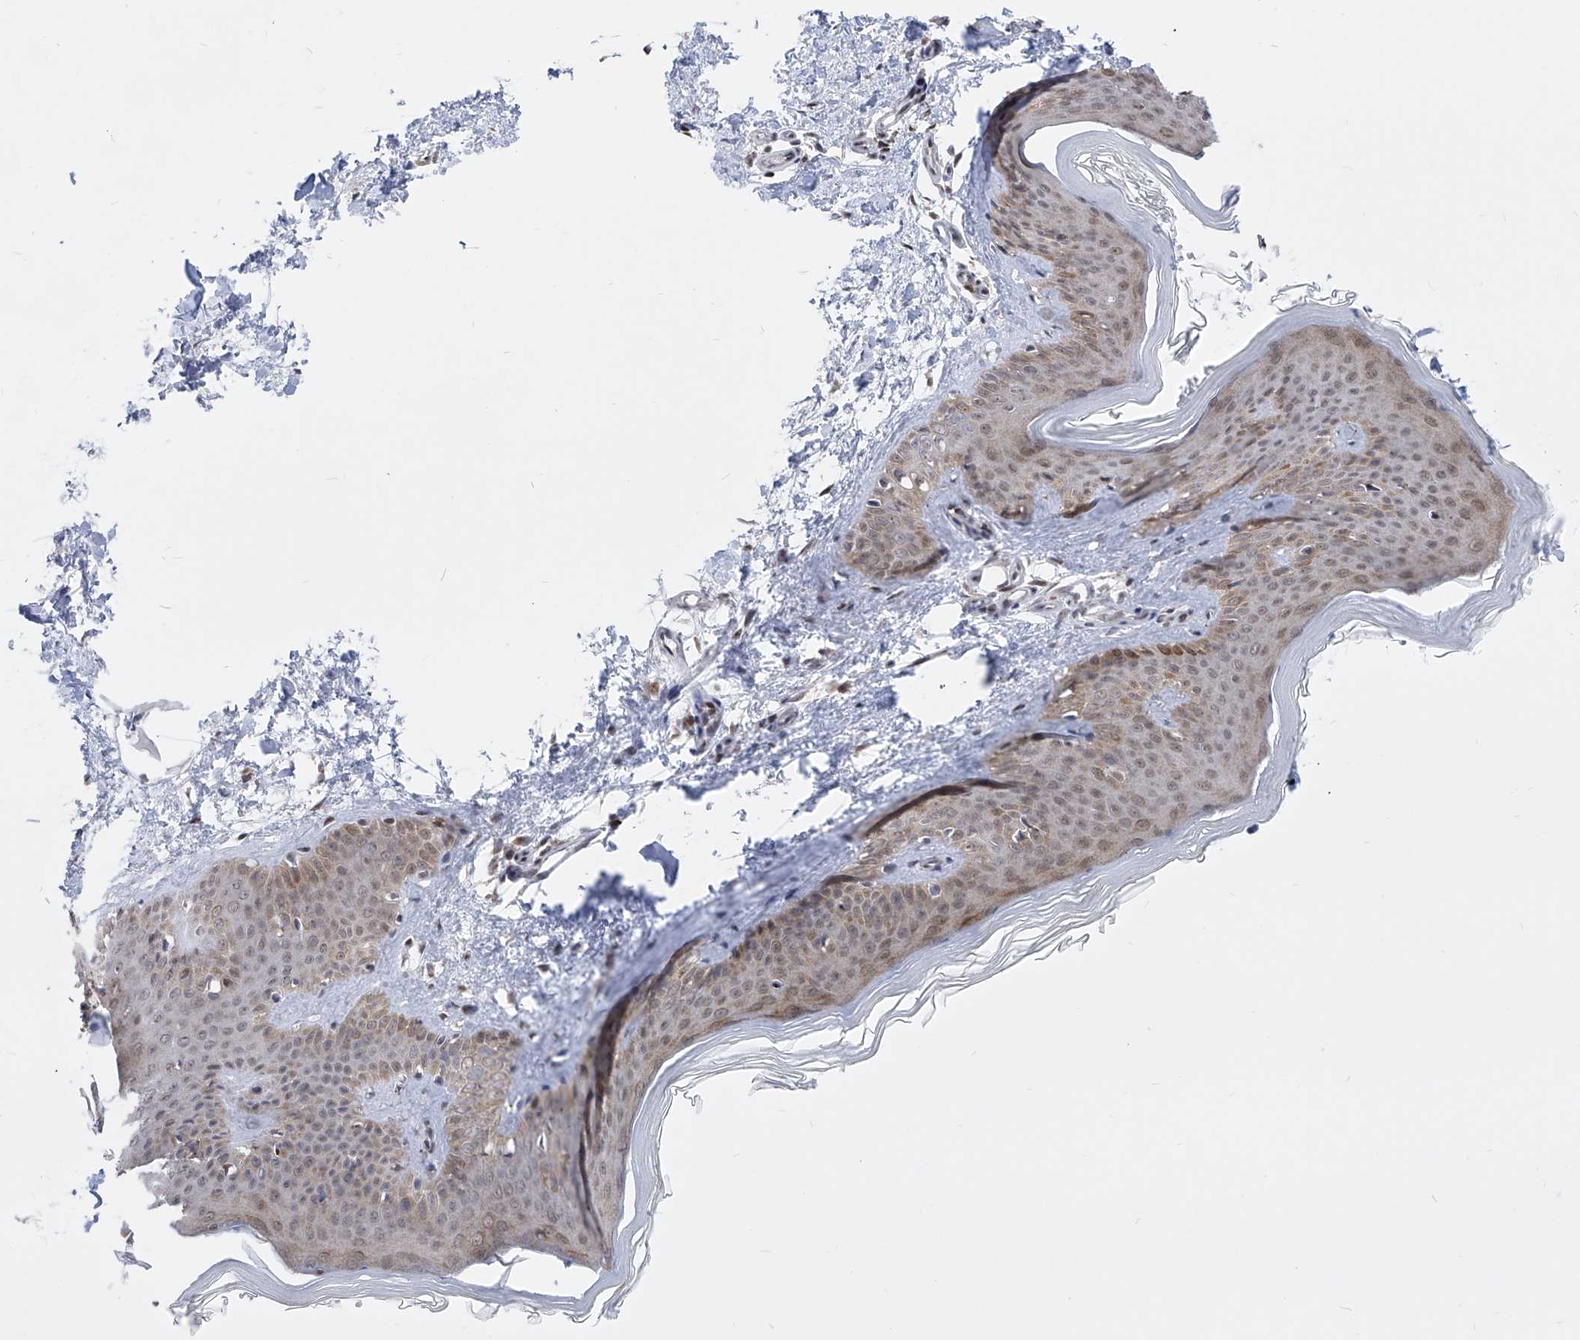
{"staining": {"intensity": "weak", "quantity": "<25%", "location": "cytoplasmic/membranous"}, "tissue": "skin", "cell_type": "Fibroblasts", "image_type": "normal", "snomed": [{"axis": "morphology", "description": "Normal tissue, NOS"}, {"axis": "topography", "description": "Skin"}], "caption": "Immunohistochemical staining of benign human skin shows no significant staining in fibroblasts. The staining was performed using DAB (3,3'-diaminobenzidine) to visualize the protein expression in brown, while the nuclei were stained in blue with hematoxylin (Magnification: 20x).", "gene": "CEP290", "patient": {"sex": "female", "age": 27}}